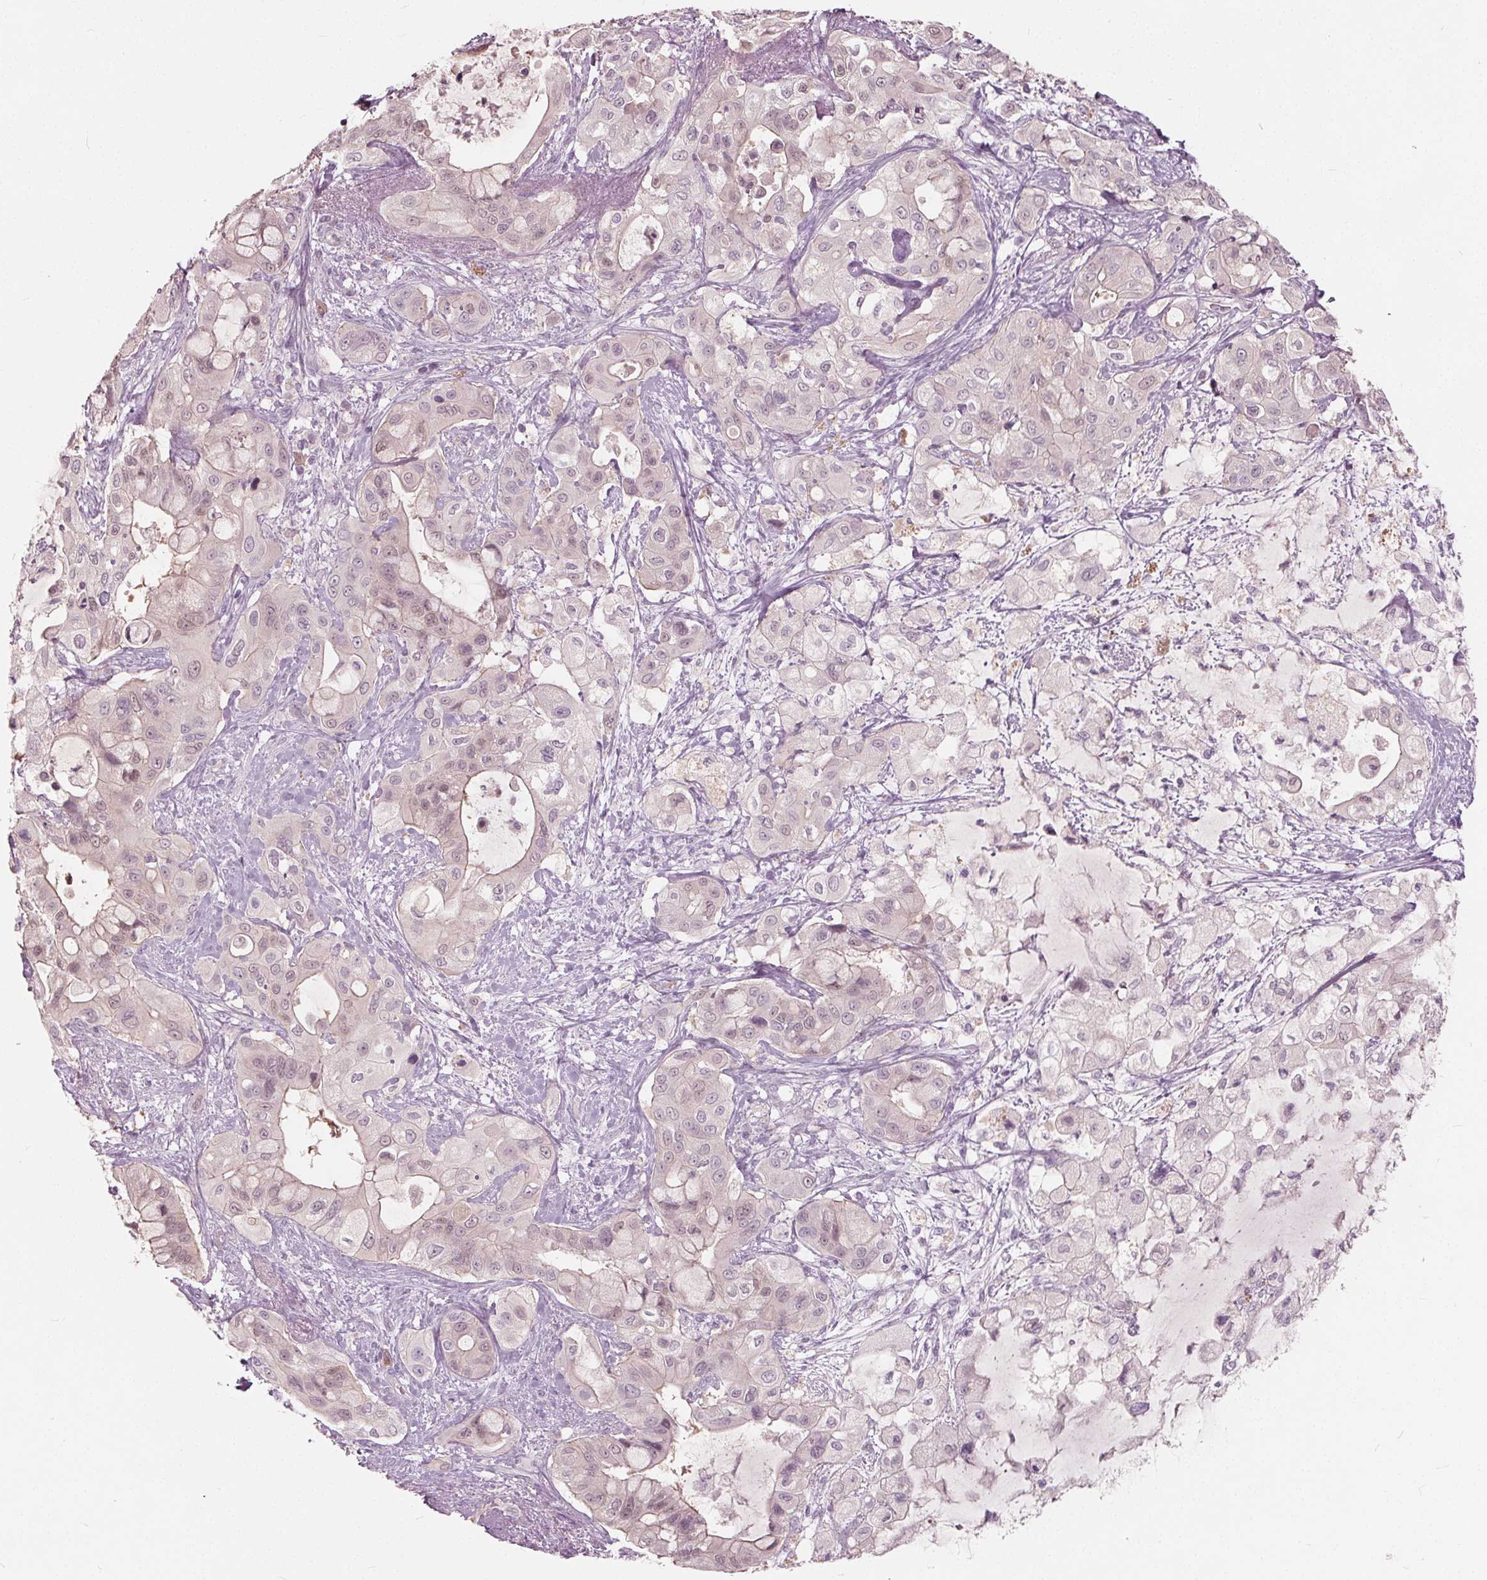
{"staining": {"intensity": "negative", "quantity": "none", "location": "none"}, "tissue": "pancreatic cancer", "cell_type": "Tumor cells", "image_type": "cancer", "snomed": [{"axis": "morphology", "description": "Adenocarcinoma, NOS"}, {"axis": "topography", "description": "Pancreas"}], "caption": "Histopathology image shows no protein expression in tumor cells of adenocarcinoma (pancreatic) tissue. (Immunohistochemistry (ihc), brightfield microscopy, high magnification).", "gene": "TKFC", "patient": {"sex": "male", "age": 71}}